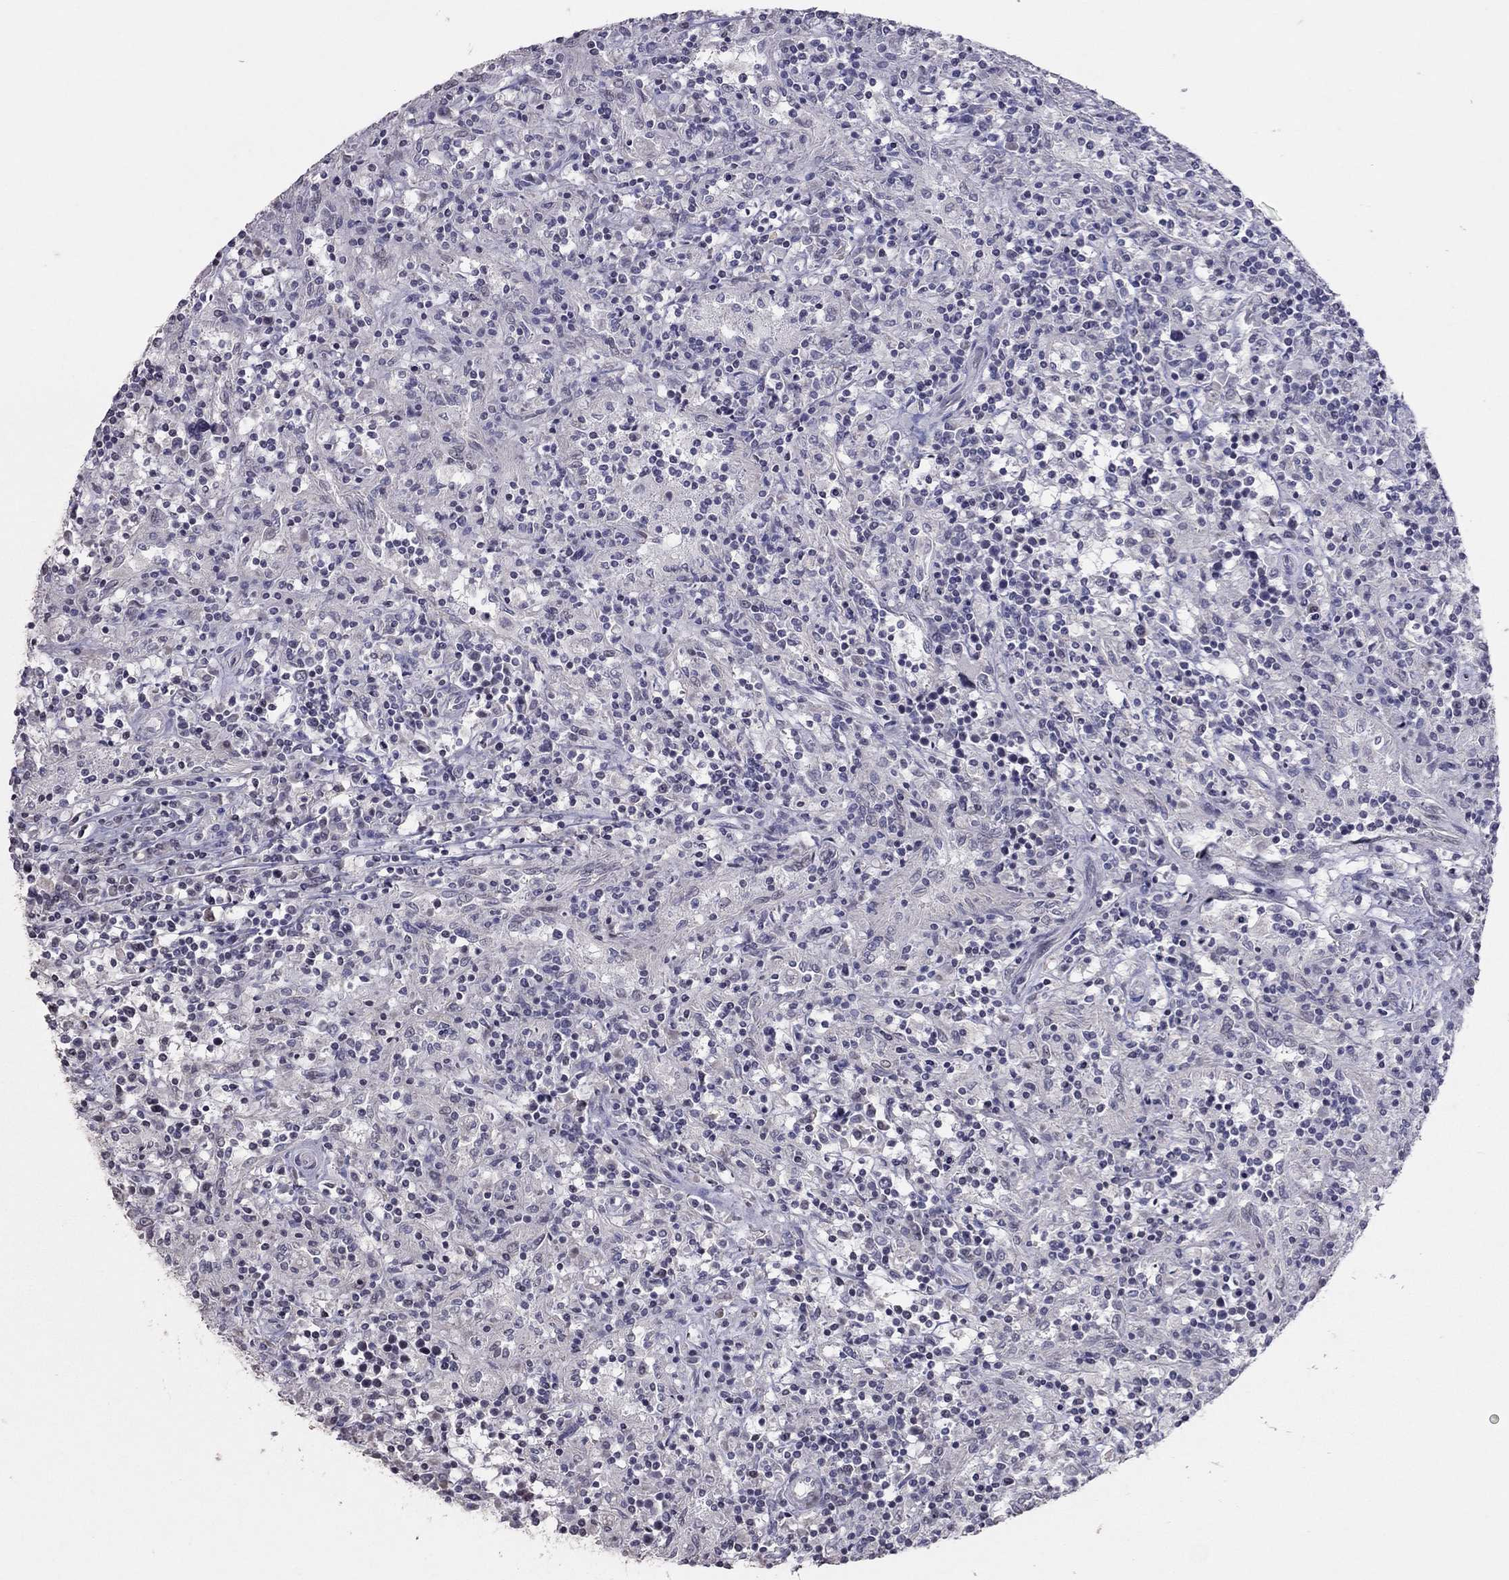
{"staining": {"intensity": "negative", "quantity": "none", "location": "none"}, "tissue": "lymphoma", "cell_type": "Tumor cells", "image_type": "cancer", "snomed": [{"axis": "morphology", "description": "Malignant lymphoma, non-Hodgkin's type, Low grade"}, {"axis": "topography", "description": "Spleen"}], "caption": "The micrograph demonstrates no significant staining in tumor cells of malignant lymphoma, non-Hodgkin's type (low-grade).", "gene": "TSHB", "patient": {"sex": "male", "age": 62}}